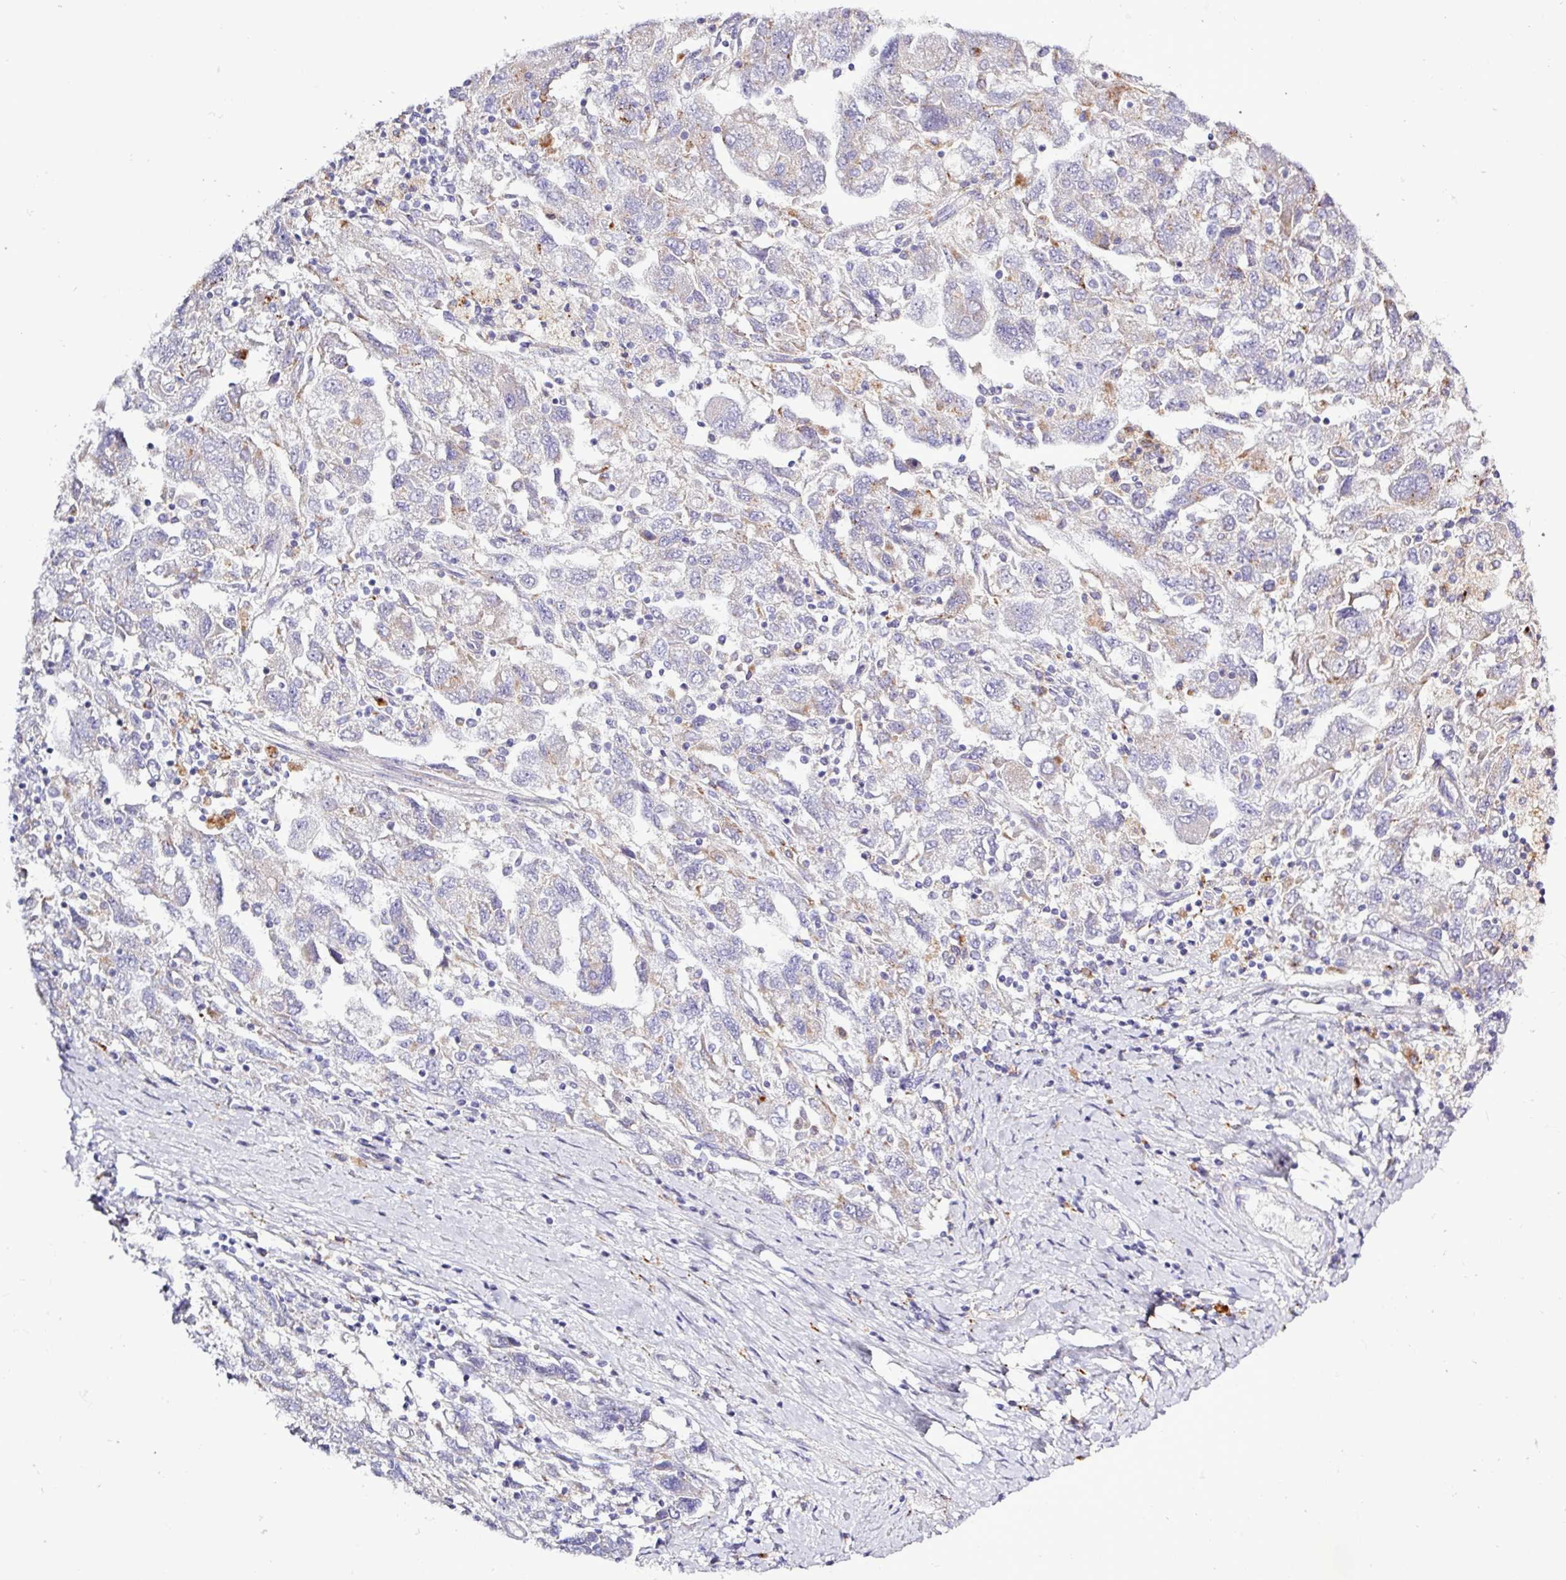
{"staining": {"intensity": "weak", "quantity": "25%-75%", "location": "cytoplasmic/membranous"}, "tissue": "ovarian cancer", "cell_type": "Tumor cells", "image_type": "cancer", "snomed": [{"axis": "morphology", "description": "Carcinoma, NOS"}, {"axis": "morphology", "description": "Cystadenocarcinoma, serous, NOS"}, {"axis": "topography", "description": "Ovary"}], "caption": "Serous cystadenocarcinoma (ovarian) stained with DAB IHC displays low levels of weak cytoplasmic/membranous expression in approximately 25%-75% of tumor cells.", "gene": "AMIGO2", "patient": {"sex": "female", "age": 69}}